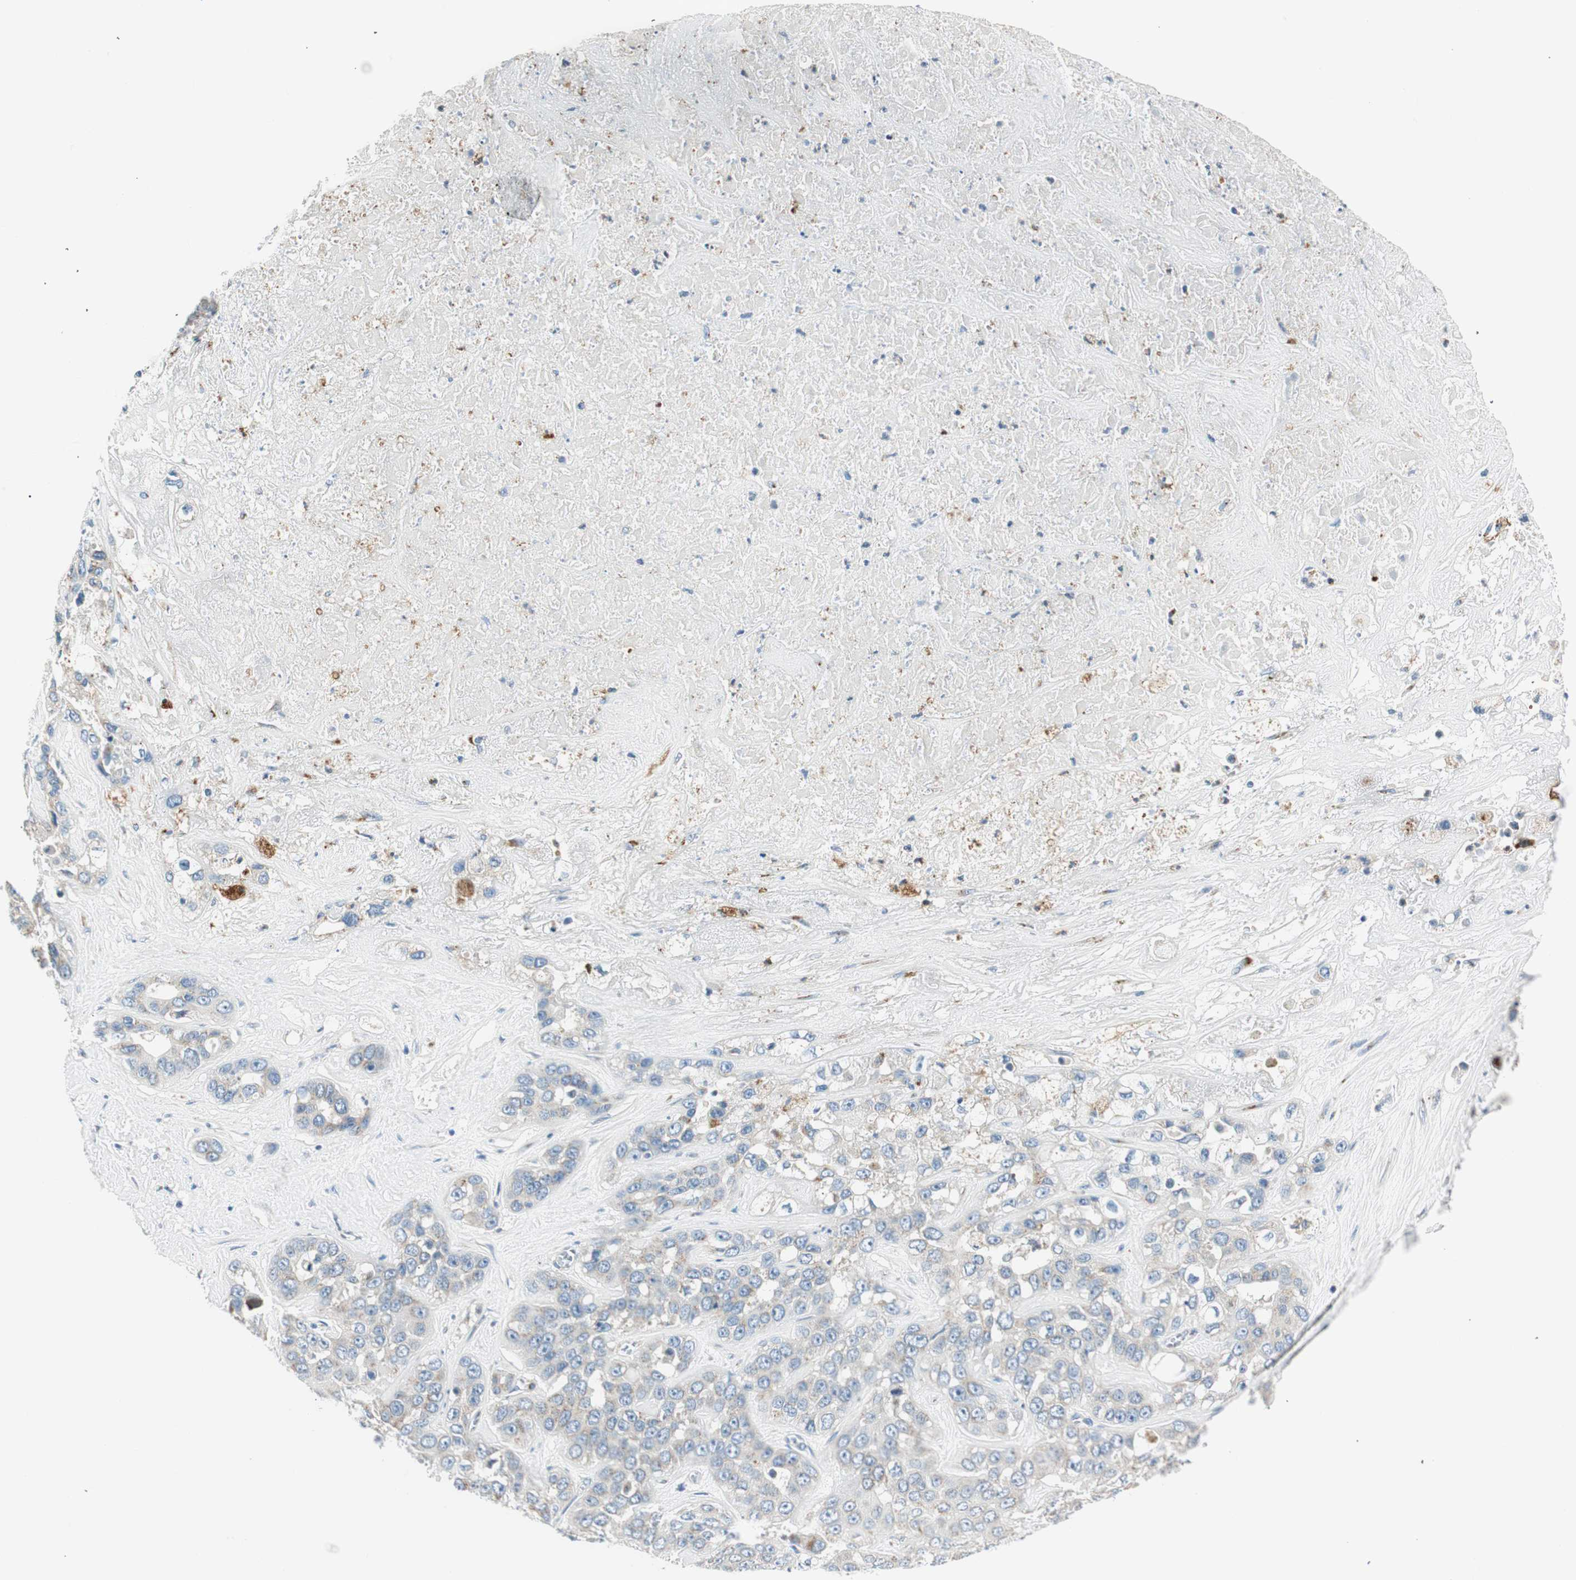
{"staining": {"intensity": "moderate", "quantity": "<25%", "location": "cytoplasmic/membranous"}, "tissue": "liver cancer", "cell_type": "Tumor cells", "image_type": "cancer", "snomed": [{"axis": "morphology", "description": "Cholangiocarcinoma"}, {"axis": "topography", "description": "Liver"}], "caption": "IHC staining of liver cancer, which exhibits low levels of moderate cytoplasmic/membranous expression in approximately <25% of tumor cells indicating moderate cytoplasmic/membranous protein expression. The staining was performed using DAB (brown) for protein detection and nuclei were counterstained in hematoxylin (blue).", "gene": "TMF1", "patient": {"sex": "female", "age": 52}}